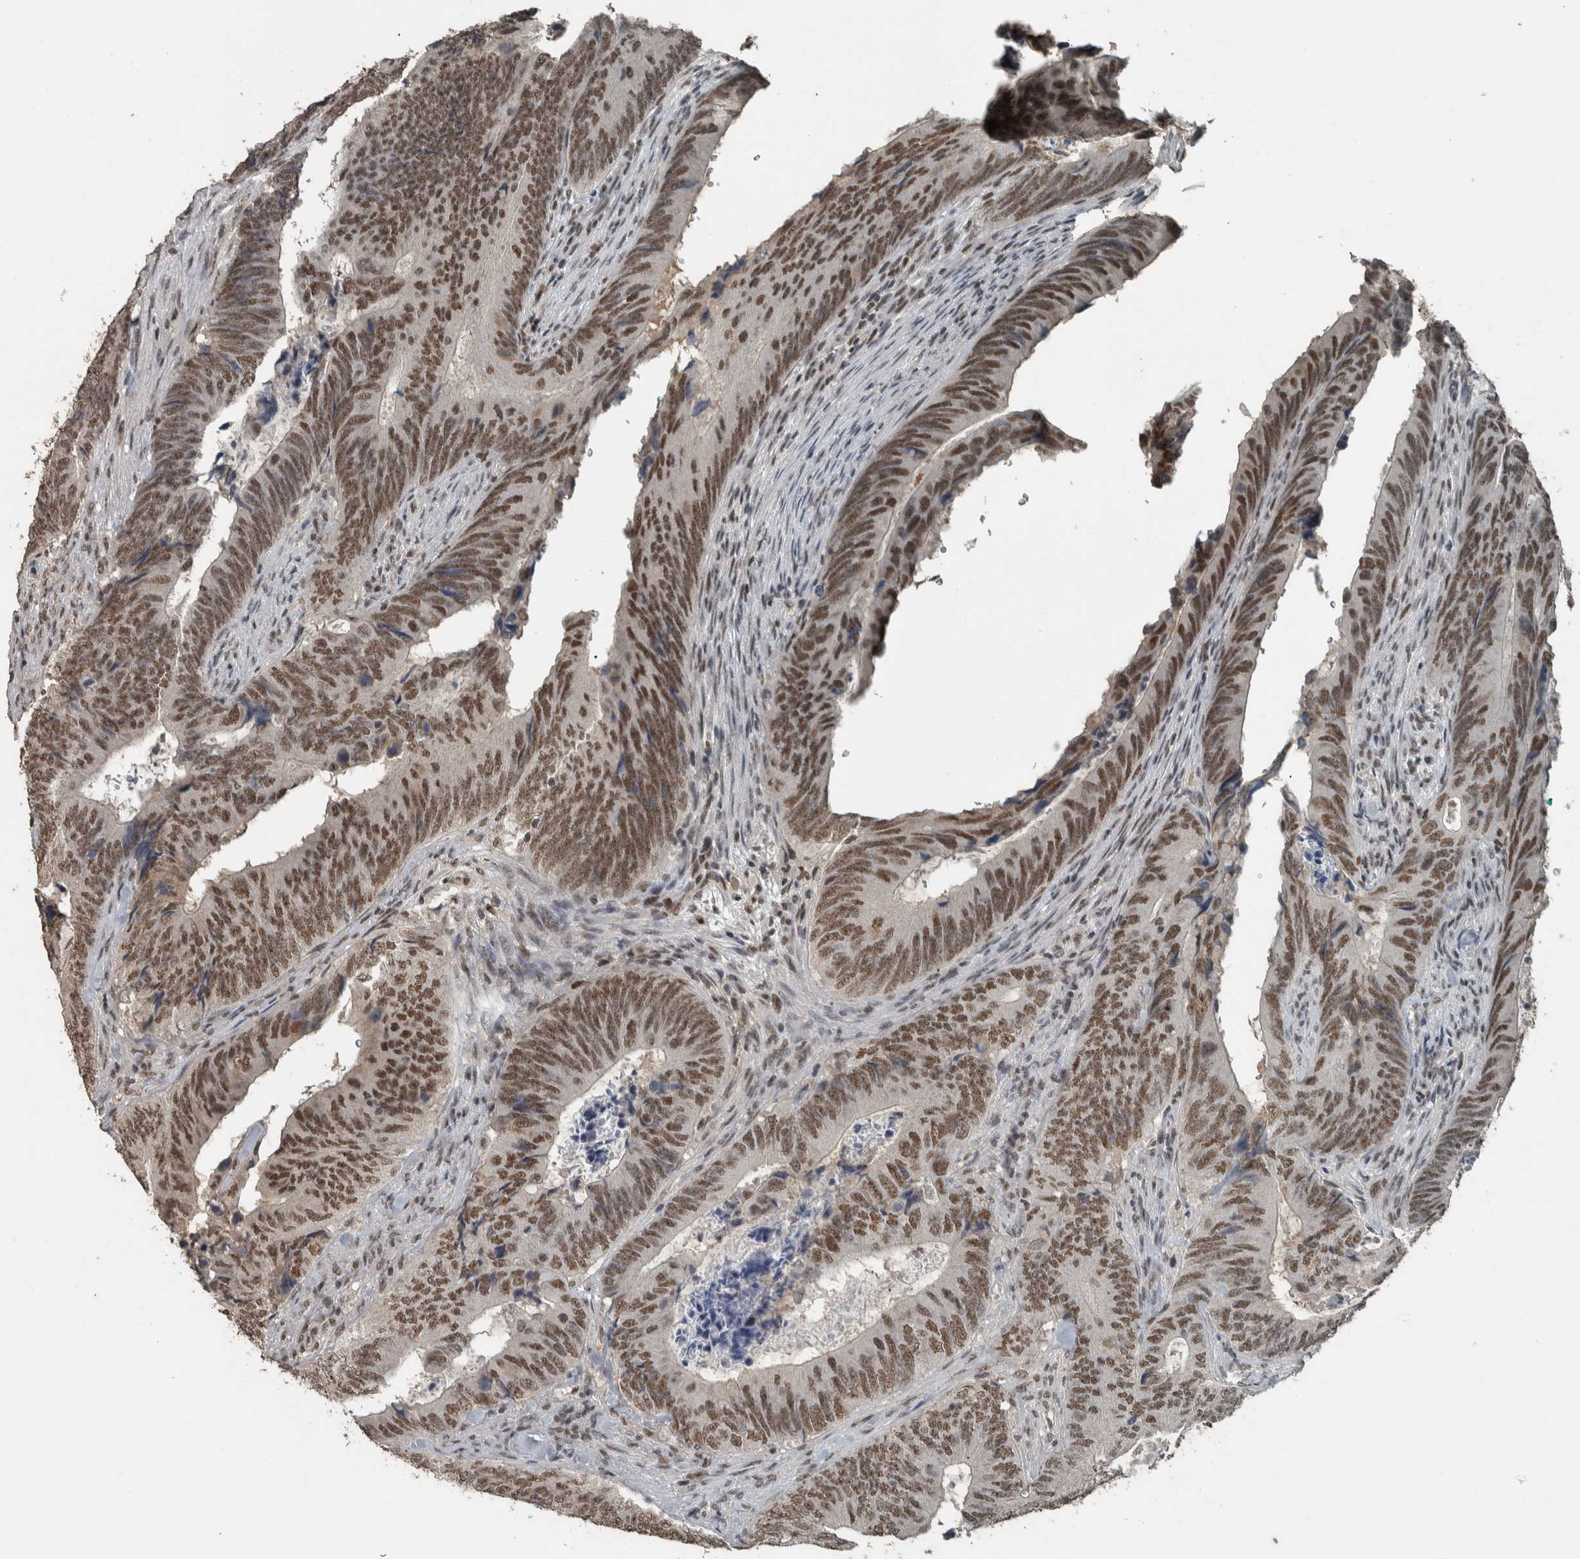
{"staining": {"intensity": "moderate", "quantity": ">75%", "location": "nuclear"}, "tissue": "colorectal cancer", "cell_type": "Tumor cells", "image_type": "cancer", "snomed": [{"axis": "morphology", "description": "Normal tissue, NOS"}, {"axis": "morphology", "description": "Adenocarcinoma, NOS"}, {"axis": "topography", "description": "Colon"}], "caption": "Immunohistochemical staining of colorectal cancer demonstrates moderate nuclear protein expression in approximately >75% of tumor cells.", "gene": "ZNF24", "patient": {"sex": "male", "age": 56}}